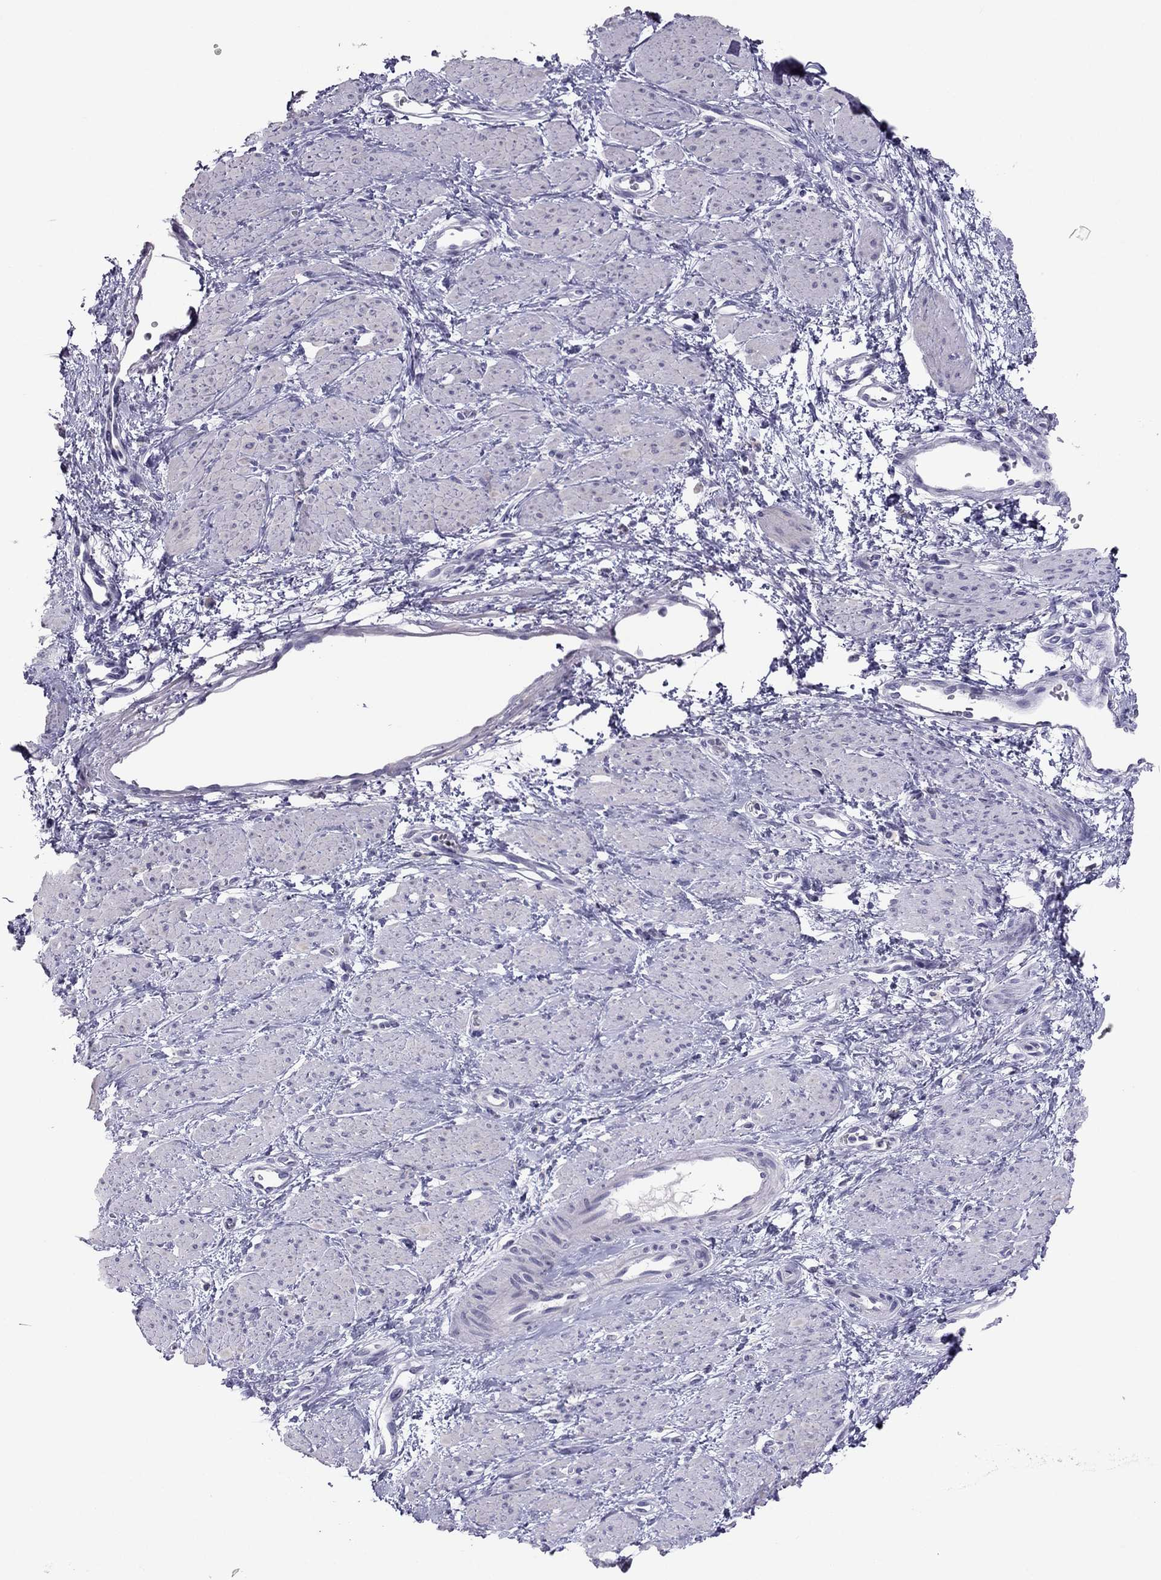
{"staining": {"intensity": "negative", "quantity": "none", "location": "none"}, "tissue": "smooth muscle", "cell_type": "Smooth muscle cells", "image_type": "normal", "snomed": [{"axis": "morphology", "description": "Normal tissue, NOS"}, {"axis": "topography", "description": "Smooth muscle"}, {"axis": "topography", "description": "Uterus"}], "caption": "An image of human smooth muscle is negative for staining in smooth muscle cells. (IHC, brightfield microscopy, high magnification).", "gene": "RGS8", "patient": {"sex": "female", "age": 39}}